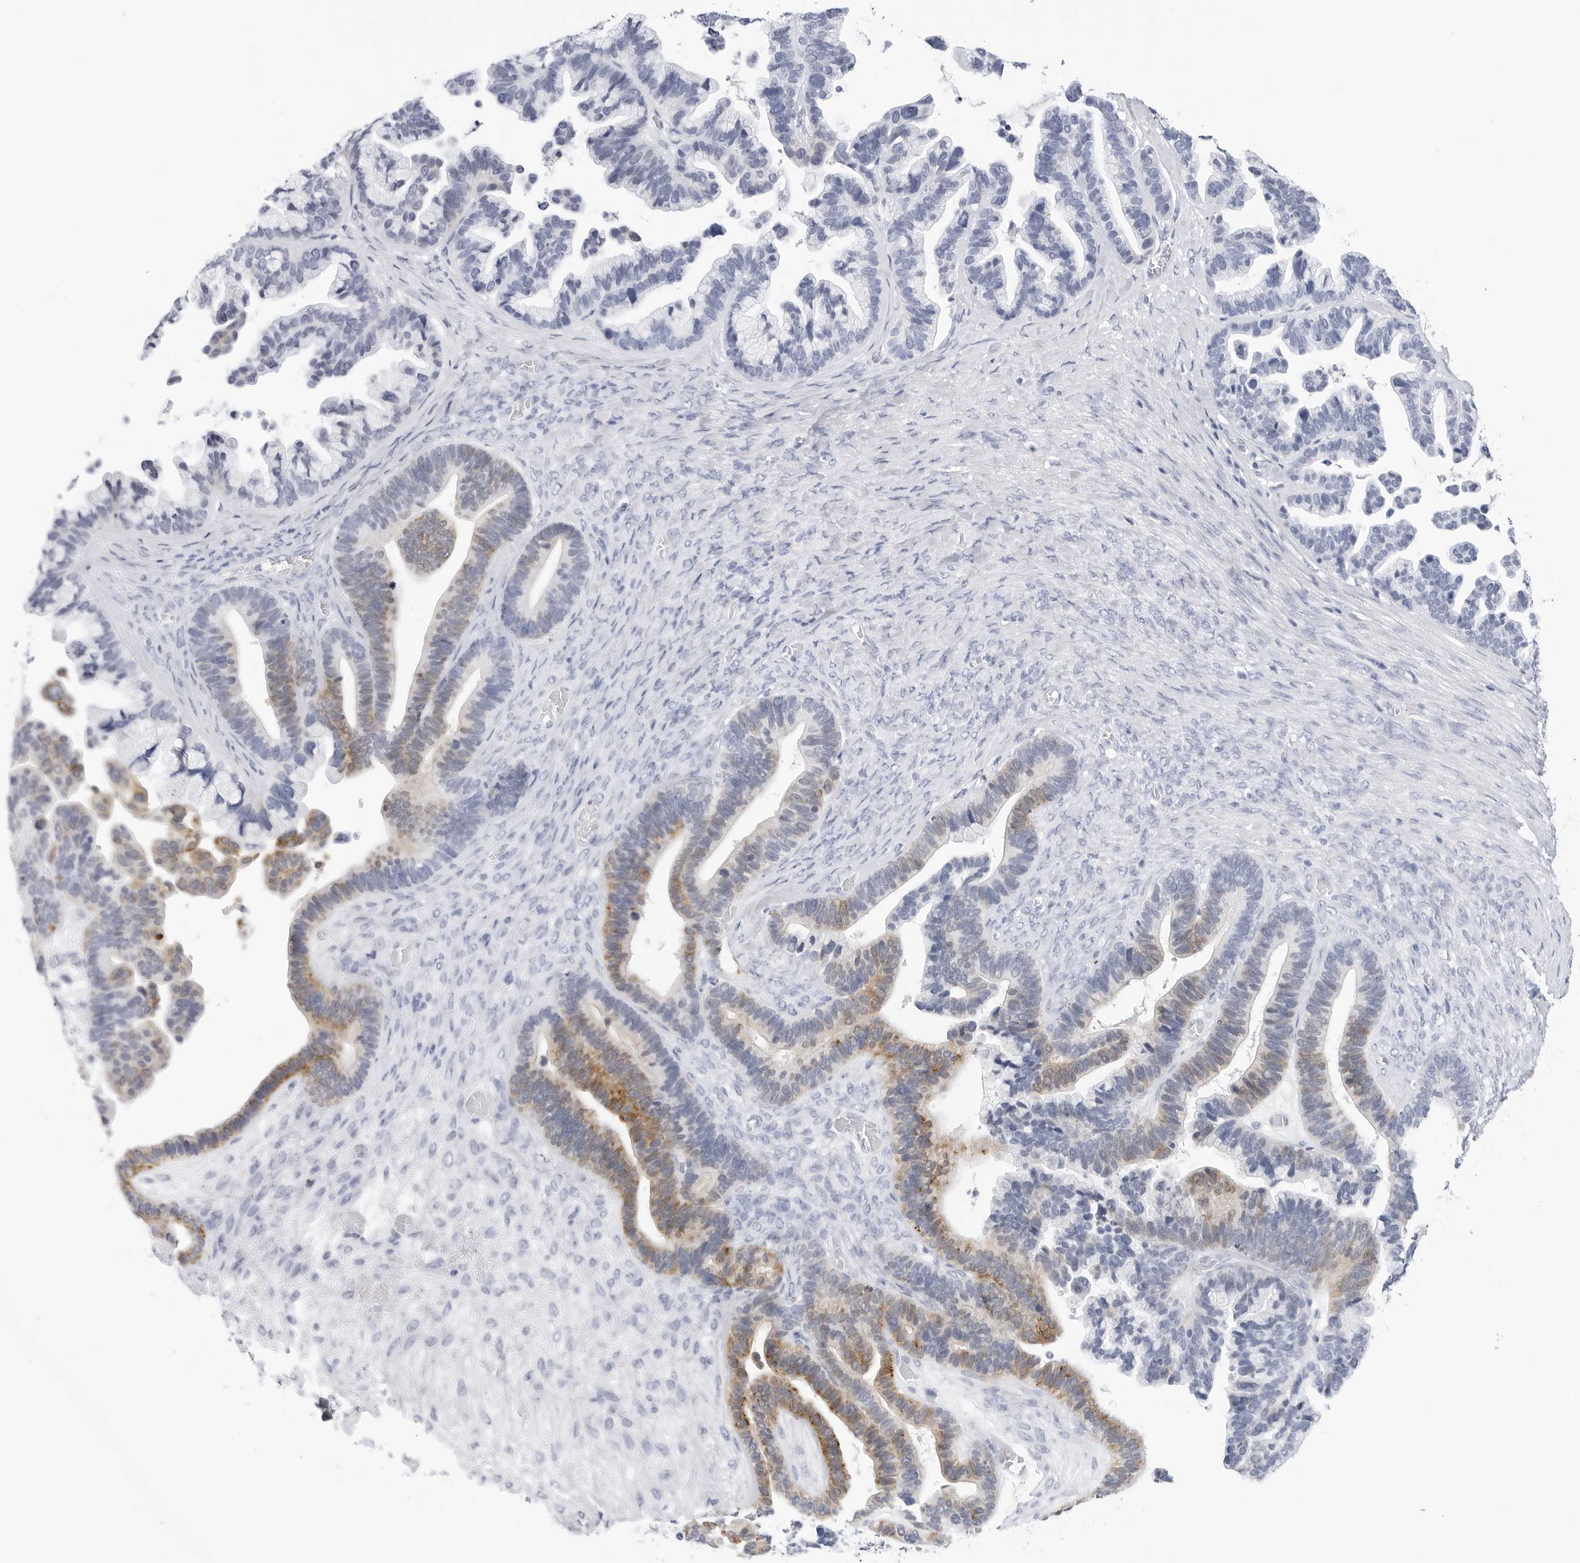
{"staining": {"intensity": "moderate", "quantity": "25%-75%", "location": "cytoplasmic/membranous"}, "tissue": "ovarian cancer", "cell_type": "Tumor cells", "image_type": "cancer", "snomed": [{"axis": "morphology", "description": "Cystadenocarcinoma, serous, NOS"}, {"axis": "topography", "description": "Ovary"}], "caption": "Protein staining of ovarian cancer (serous cystadenocarcinoma) tissue exhibits moderate cytoplasmic/membranous expression in about 25%-75% of tumor cells. Immunohistochemistry stains the protein of interest in brown and the nuclei are stained blue.", "gene": "SLC19A1", "patient": {"sex": "female", "age": 56}}